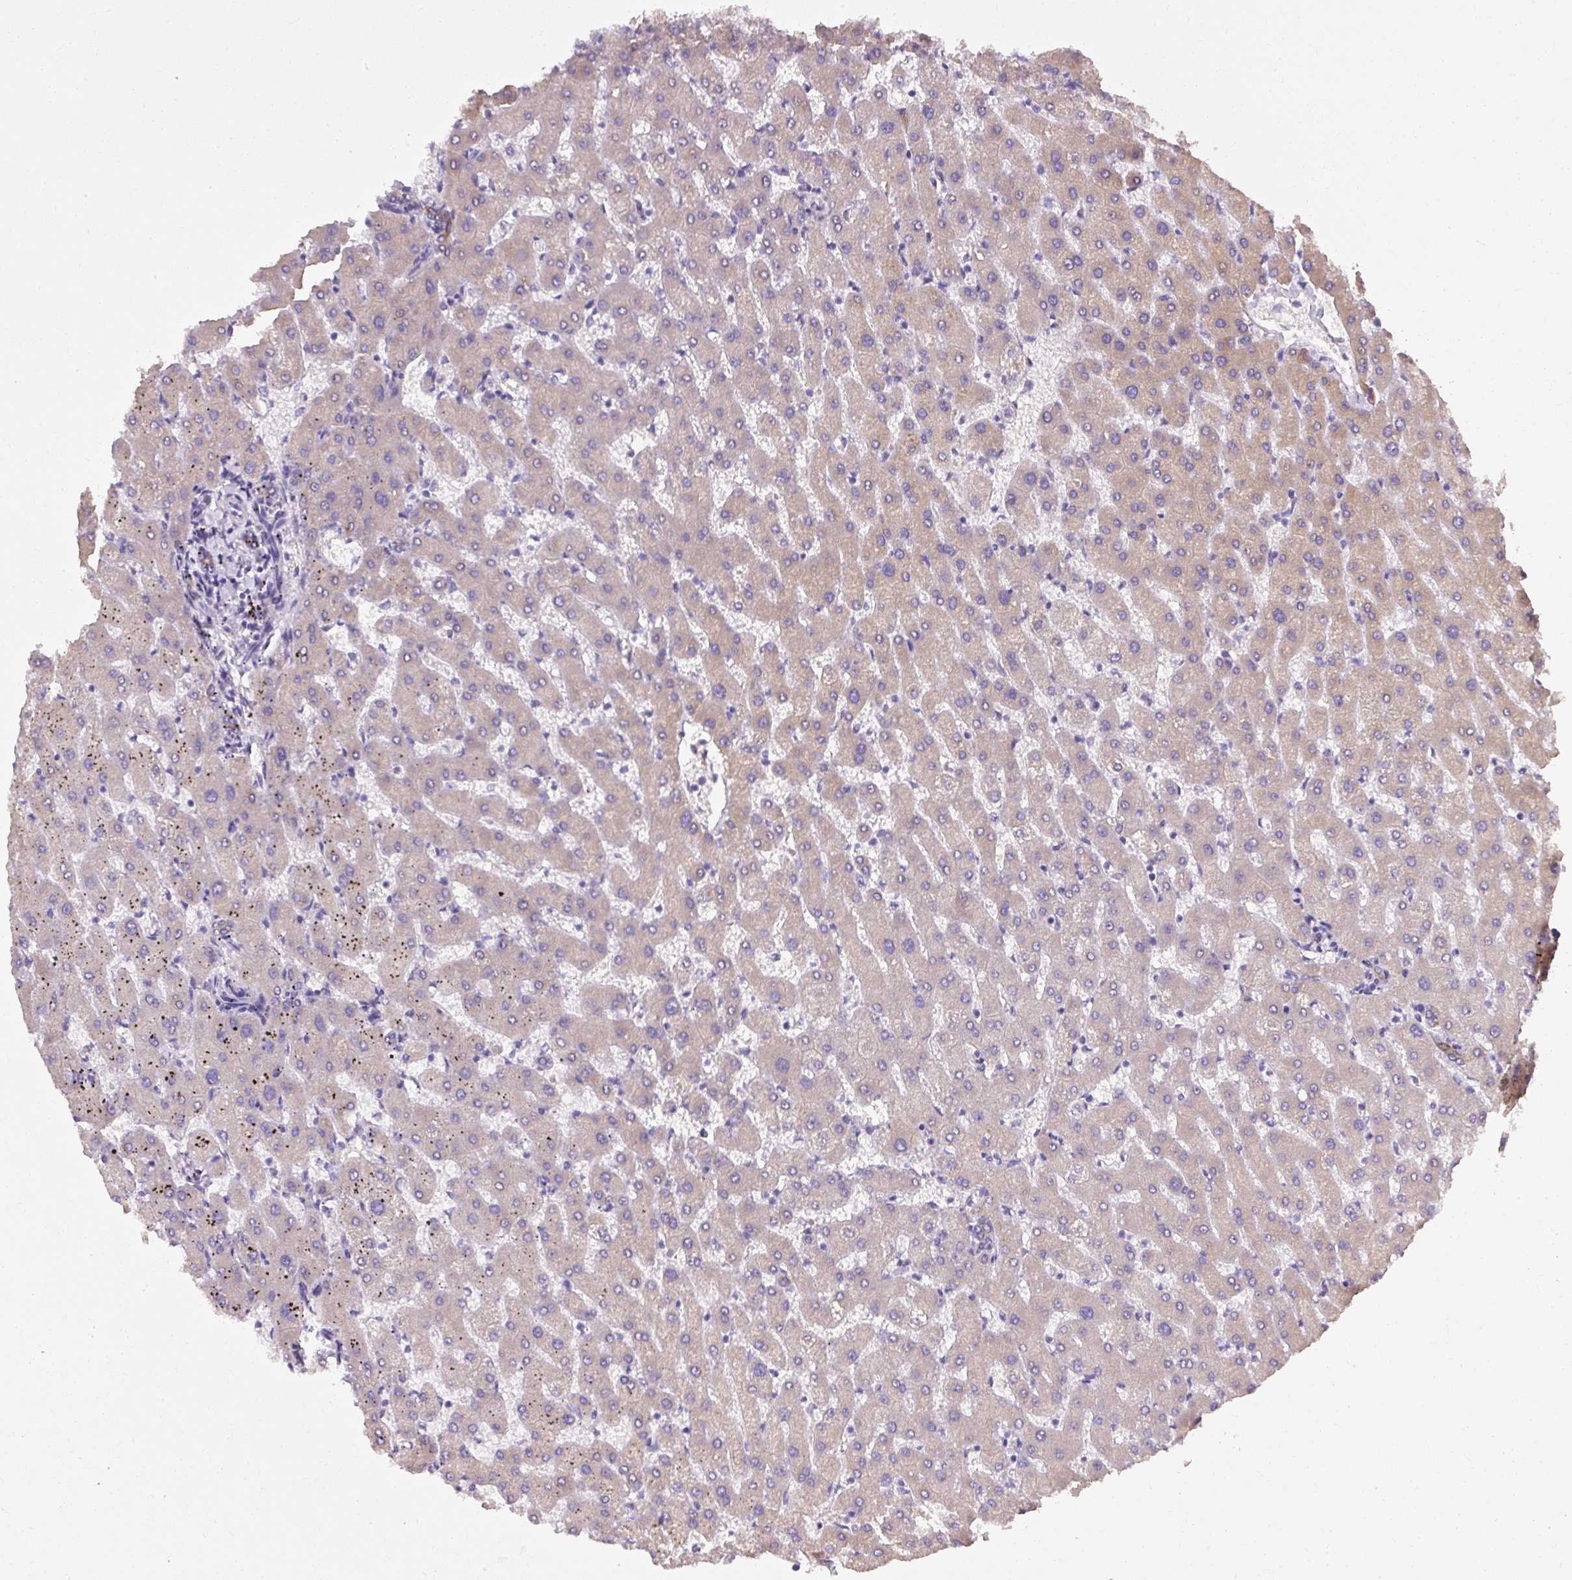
{"staining": {"intensity": "weak", "quantity": "25%-75%", "location": "cytoplasmic/membranous"}, "tissue": "liver", "cell_type": "Cholangiocytes", "image_type": "normal", "snomed": [{"axis": "morphology", "description": "Normal tissue, NOS"}, {"axis": "topography", "description": "Liver"}], "caption": "IHC micrograph of normal liver: liver stained using immunohistochemistry (IHC) demonstrates low levels of weak protein expression localized specifically in the cytoplasmic/membranous of cholangiocytes, appearing as a cytoplasmic/membranous brown color.", "gene": "FAM149A", "patient": {"sex": "female", "age": 63}}